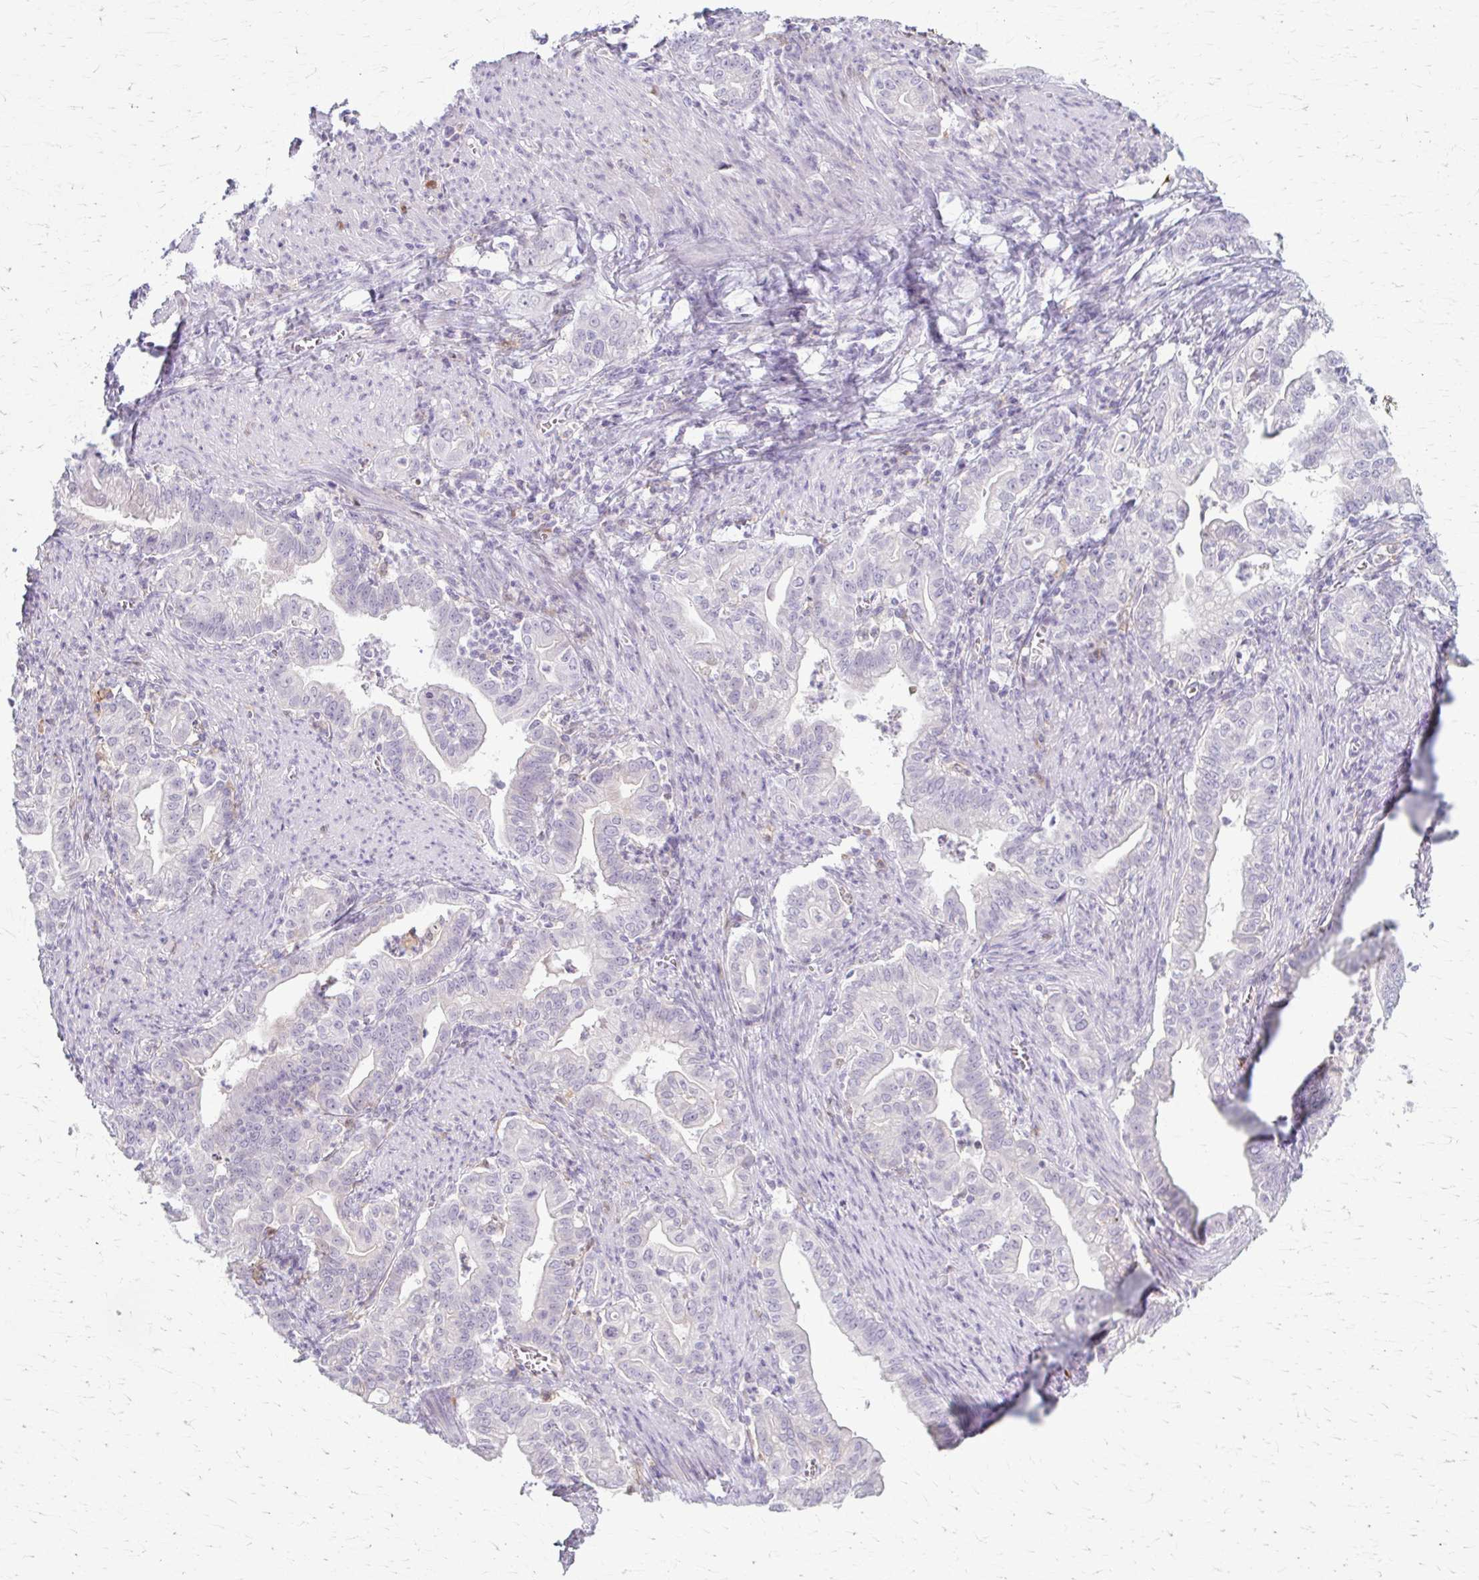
{"staining": {"intensity": "negative", "quantity": "none", "location": "none"}, "tissue": "stomach cancer", "cell_type": "Tumor cells", "image_type": "cancer", "snomed": [{"axis": "morphology", "description": "Adenocarcinoma, NOS"}, {"axis": "topography", "description": "Stomach, upper"}], "caption": "Immunohistochemical staining of stomach adenocarcinoma displays no significant positivity in tumor cells.", "gene": "LDLRAP1", "patient": {"sex": "female", "age": 79}}